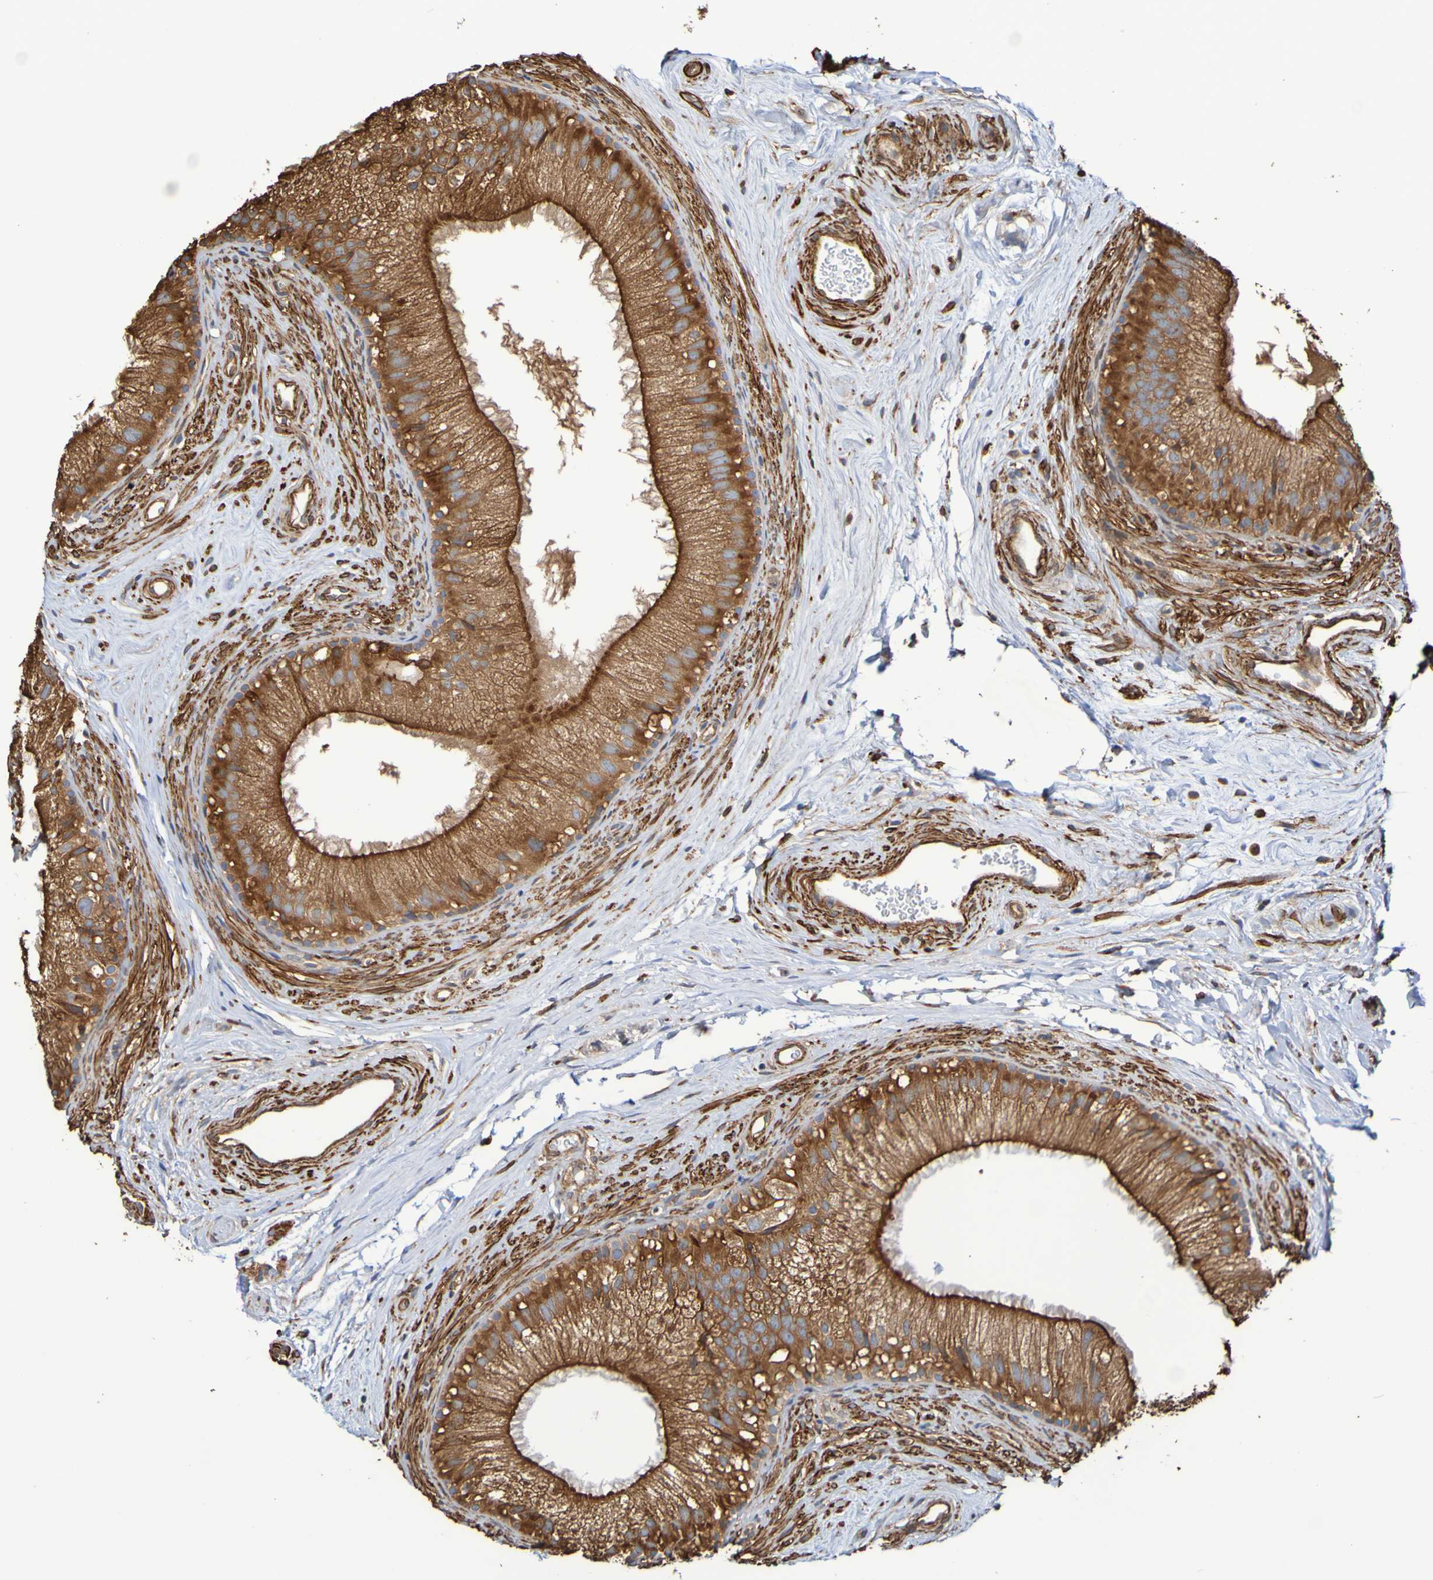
{"staining": {"intensity": "strong", "quantity": ">75%", "location": "cytoplasmic/membranous"}, "tissue": "epididymis", "cell_type": "Glandular cells", "image_type": "normal", "snomed": [{"axis": "morphology", "description": "Normal tissue, NOS"}, {"axis": "topography", "description": "Epididymis"}], "caption": "Brown immunohistochemical staining in unremarkable human epididymis reveals strong cytoplasmic/membranous positivity in approximately >75% of glandular cells.", "gene": "RAB11A", "patient": {"sex": "male", "age": 56}}